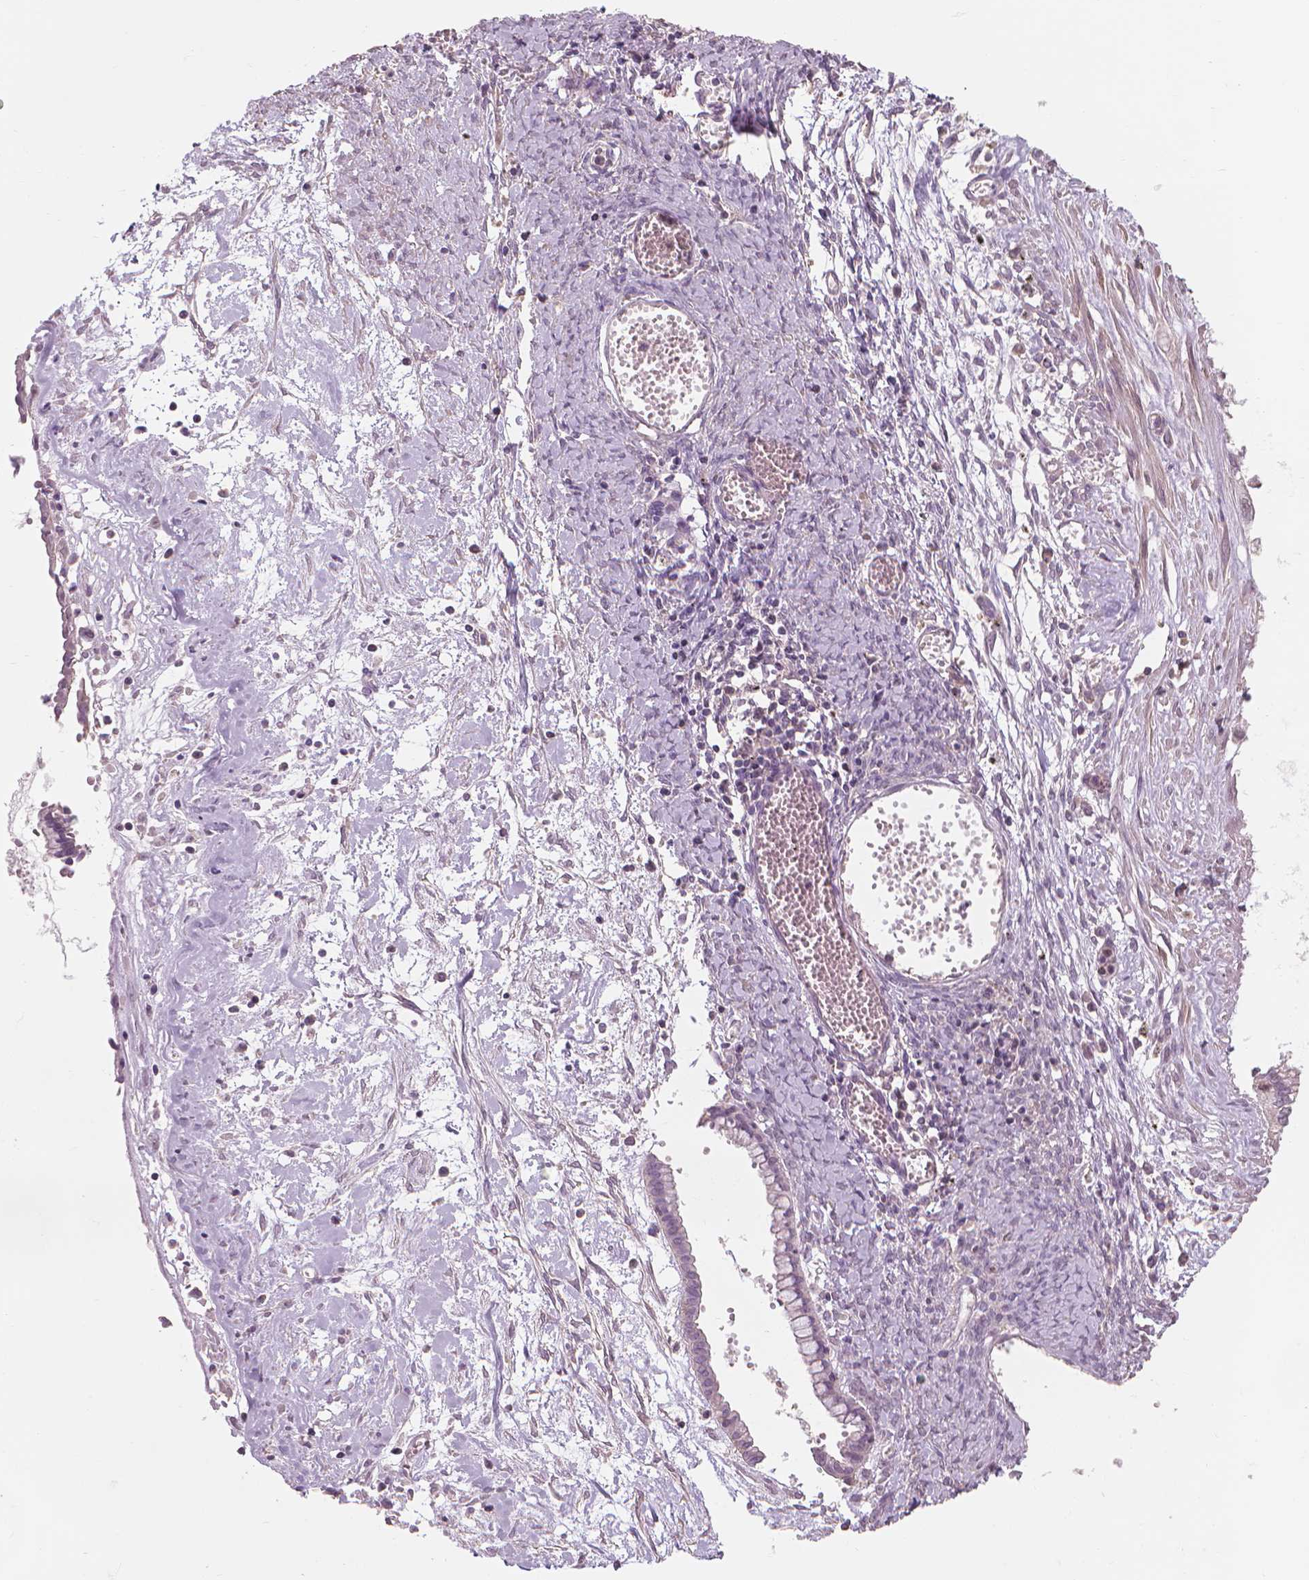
{"staining": {"intensity": "negative", "quantity": "none", "location": "none"}, "tissue": "ovarian cancer", "cell_type": "Tumor cells", "image_type": "cancer", "snomed": [{"axis": "morphology", "description": "Cystadenocarcinoma, mucinous, NOS"}, {"axis": "topography", "description": "Ovary"}], "caption": "Protein analysis of ovarian mucinous cystadenocarcinoma shows no significant expression in tumor cells.", "gene": "SAXO2", "patient": {"sex": "female", "age": 67}}